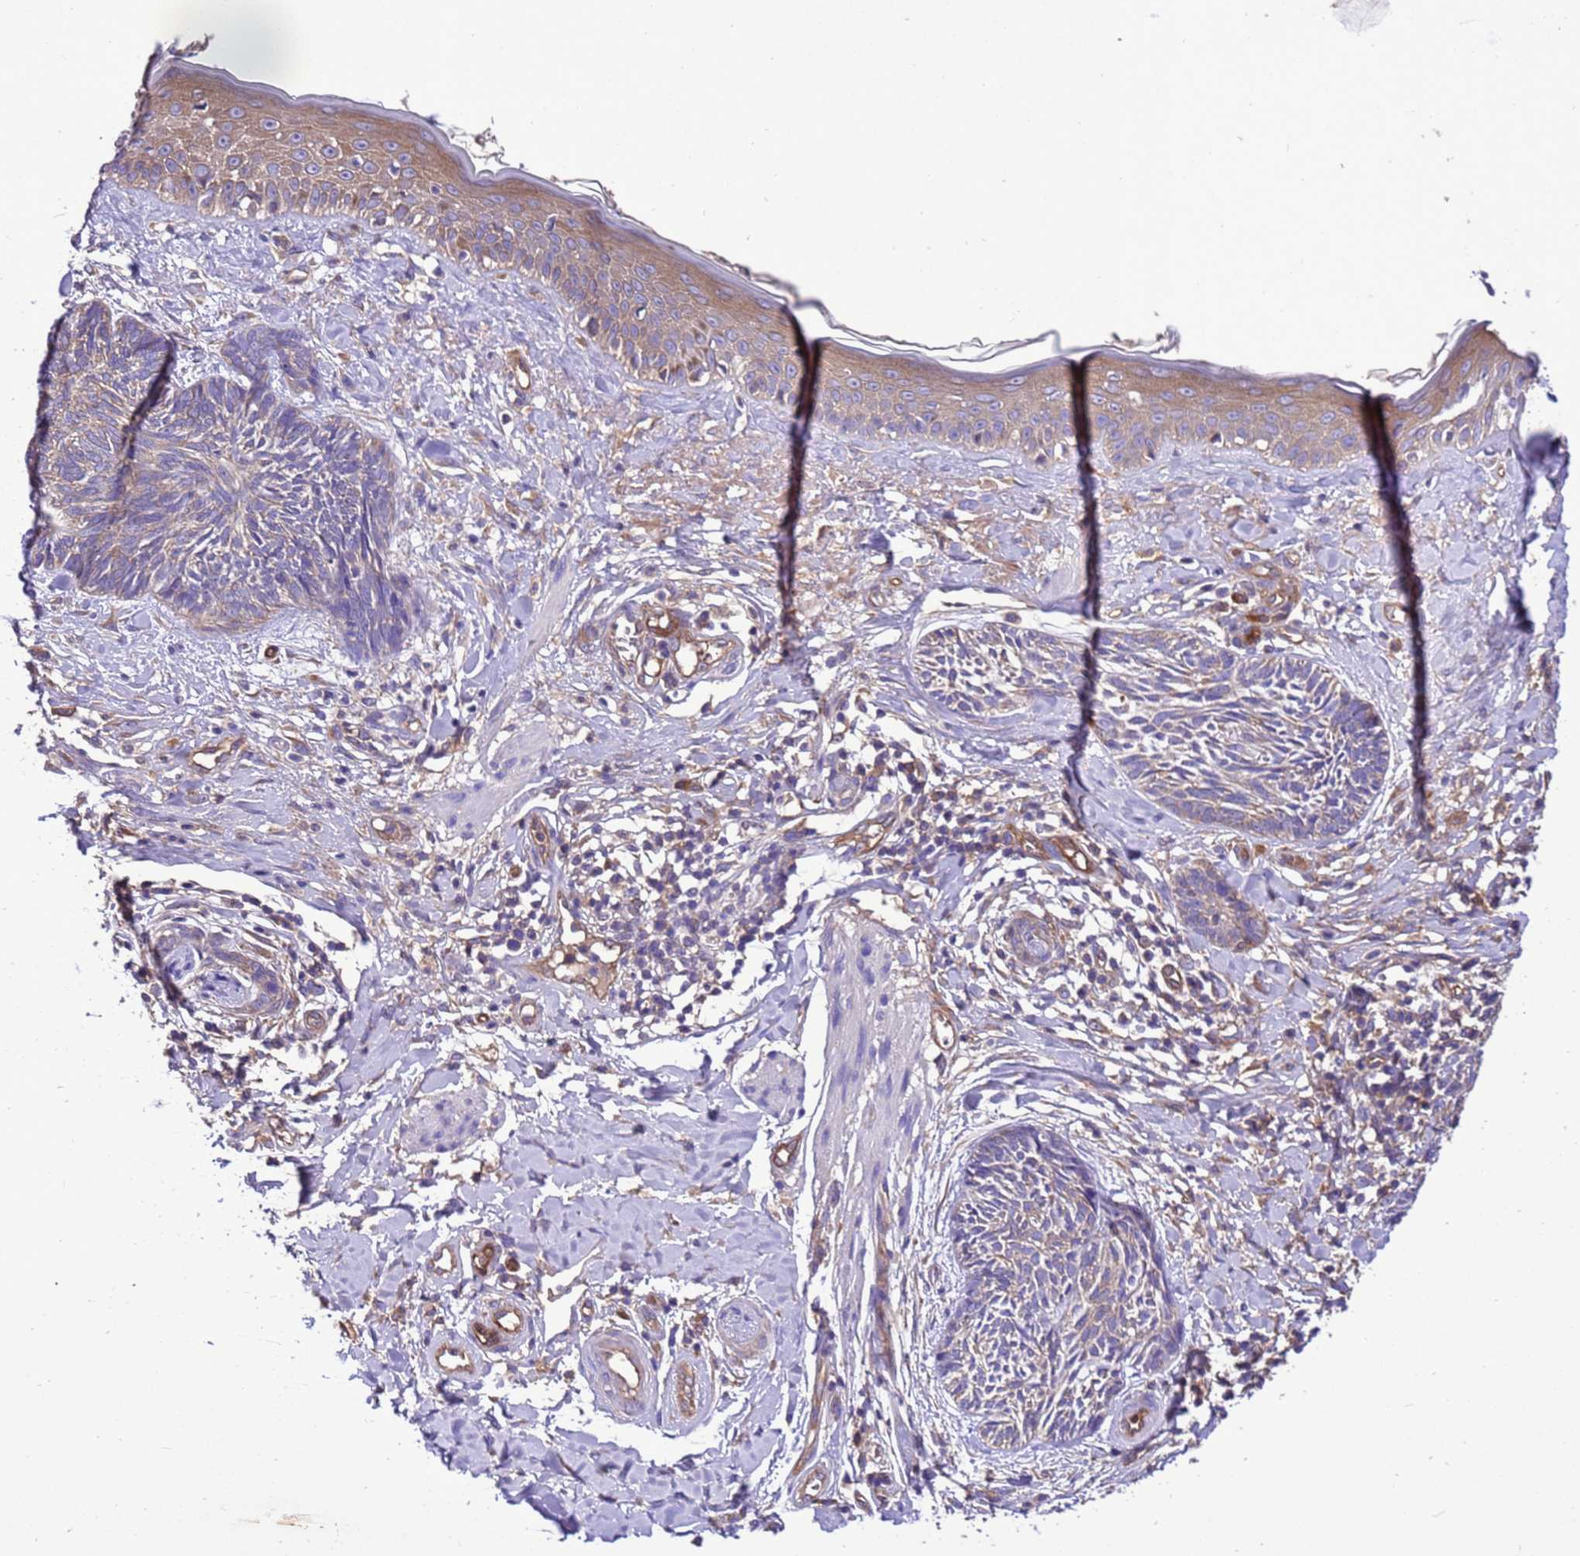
{"staining": {"intensity": "weak", "quantity": "25%-75%", "location": "cytoplasmic/membranous"}, "tissue": "skin cancer", "cell_type": "Tumor cells", "image_type": "cancer", "snomed": [{"axis": "morphology", "description": "Squamous cell carcinoma, NOS"}, {"axis": "topography", "description": "Skin"}], "caption": "IHC micrograph of human skin cancer (squamous cell carcinoma) stained for a protein (brown), which displays low levels of weak cytoplasmic/membranous expression in approximately 25%-75% of tumor cells.", "gene": "RABEP2", "patient": {"sex": "male", "age": 82}}